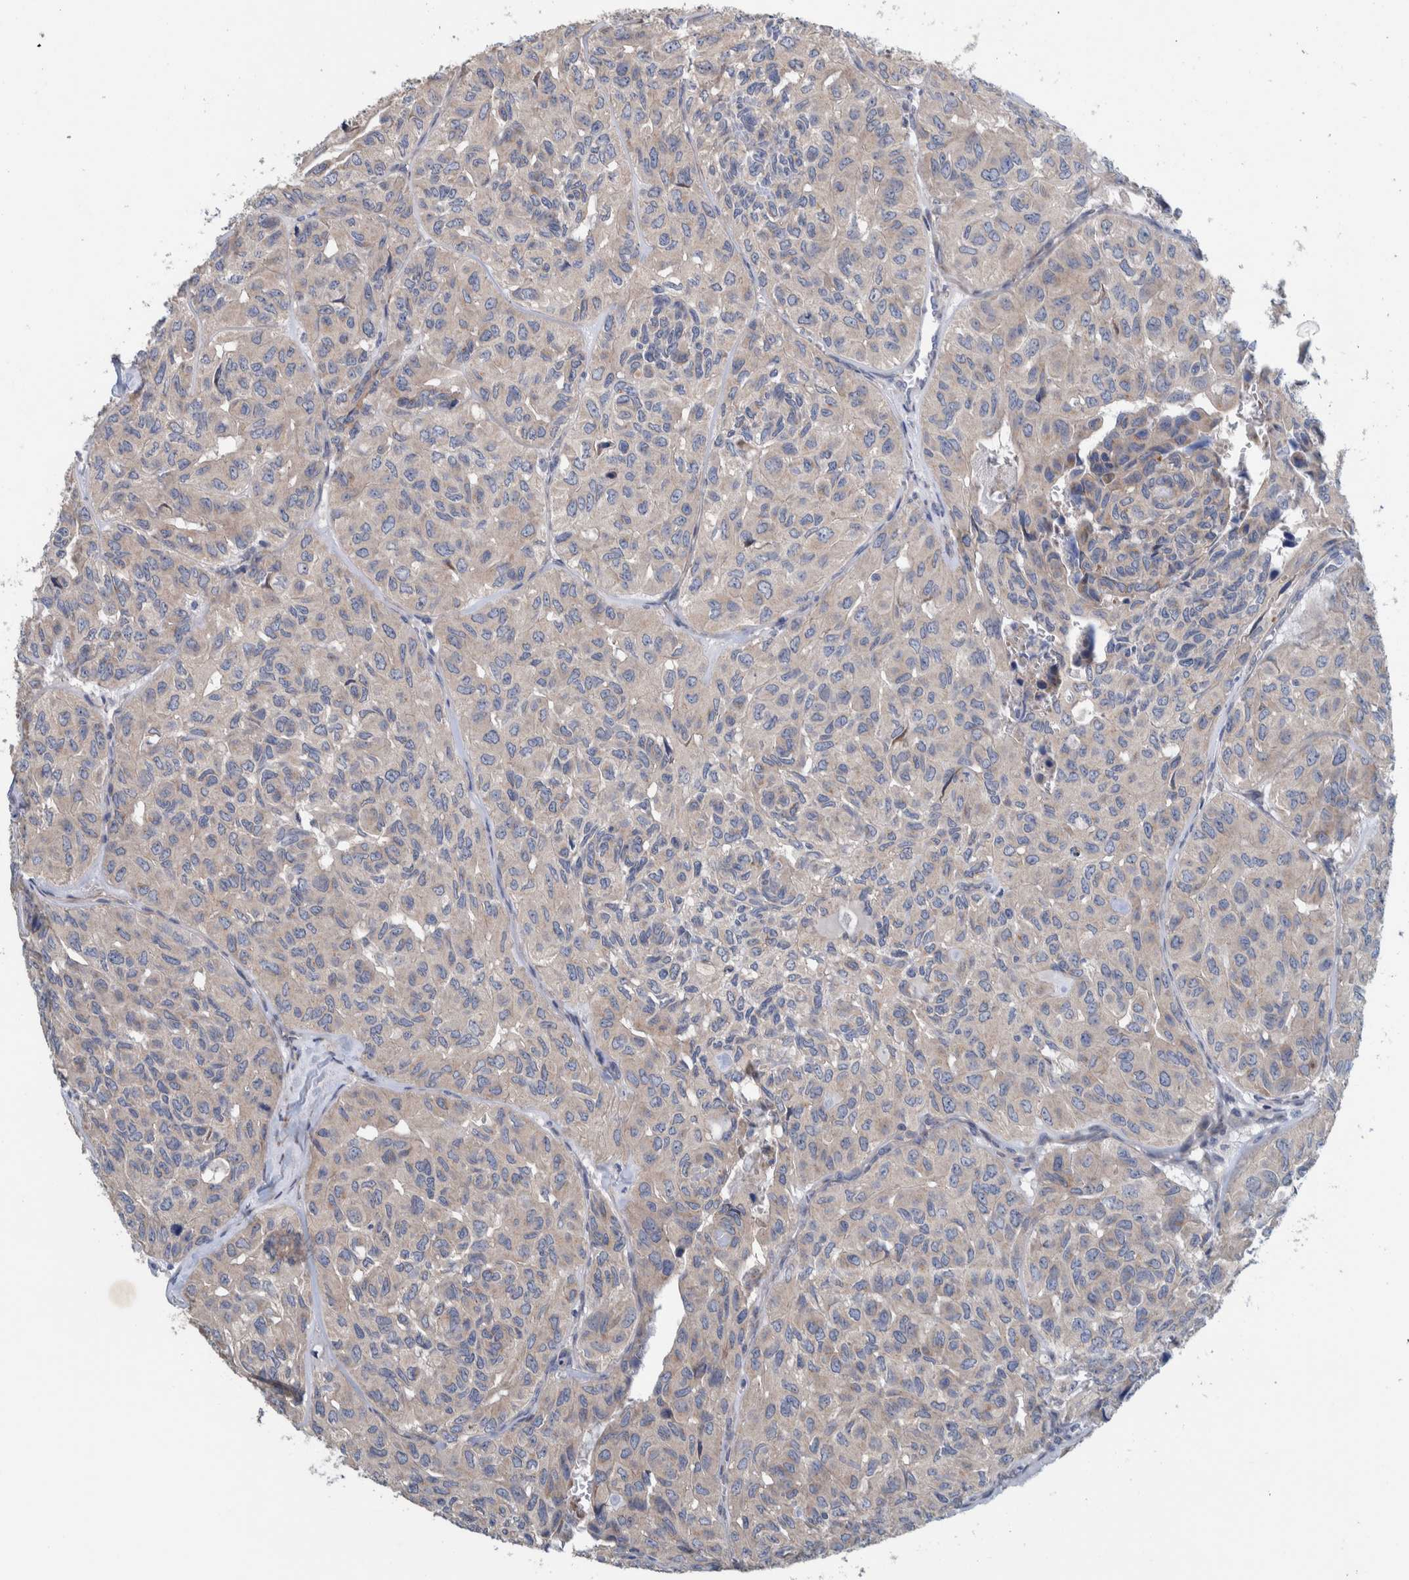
{"staining": {"intensity": "weak", "quantity": "<25%", "location": "cytoplasmic/membranous"}, "tissue": "head and neck cancer", "cell_type": "Tumor cells", "image_type": "cancer", "snomed": [{"axis": "morphology", "description": "Adenocarcinoma, NOS"}, {"axis": "topography", "description": "Salivary gland, NOS"}, {"axis": "topography", "description": "Head-Neck"}], "caption": "This is an immunohistochemistry image of head and neck cancer. There is no staining in tumor cells.", "gene": "CCM2", "patient": {"sex": "female", "age": 76}}